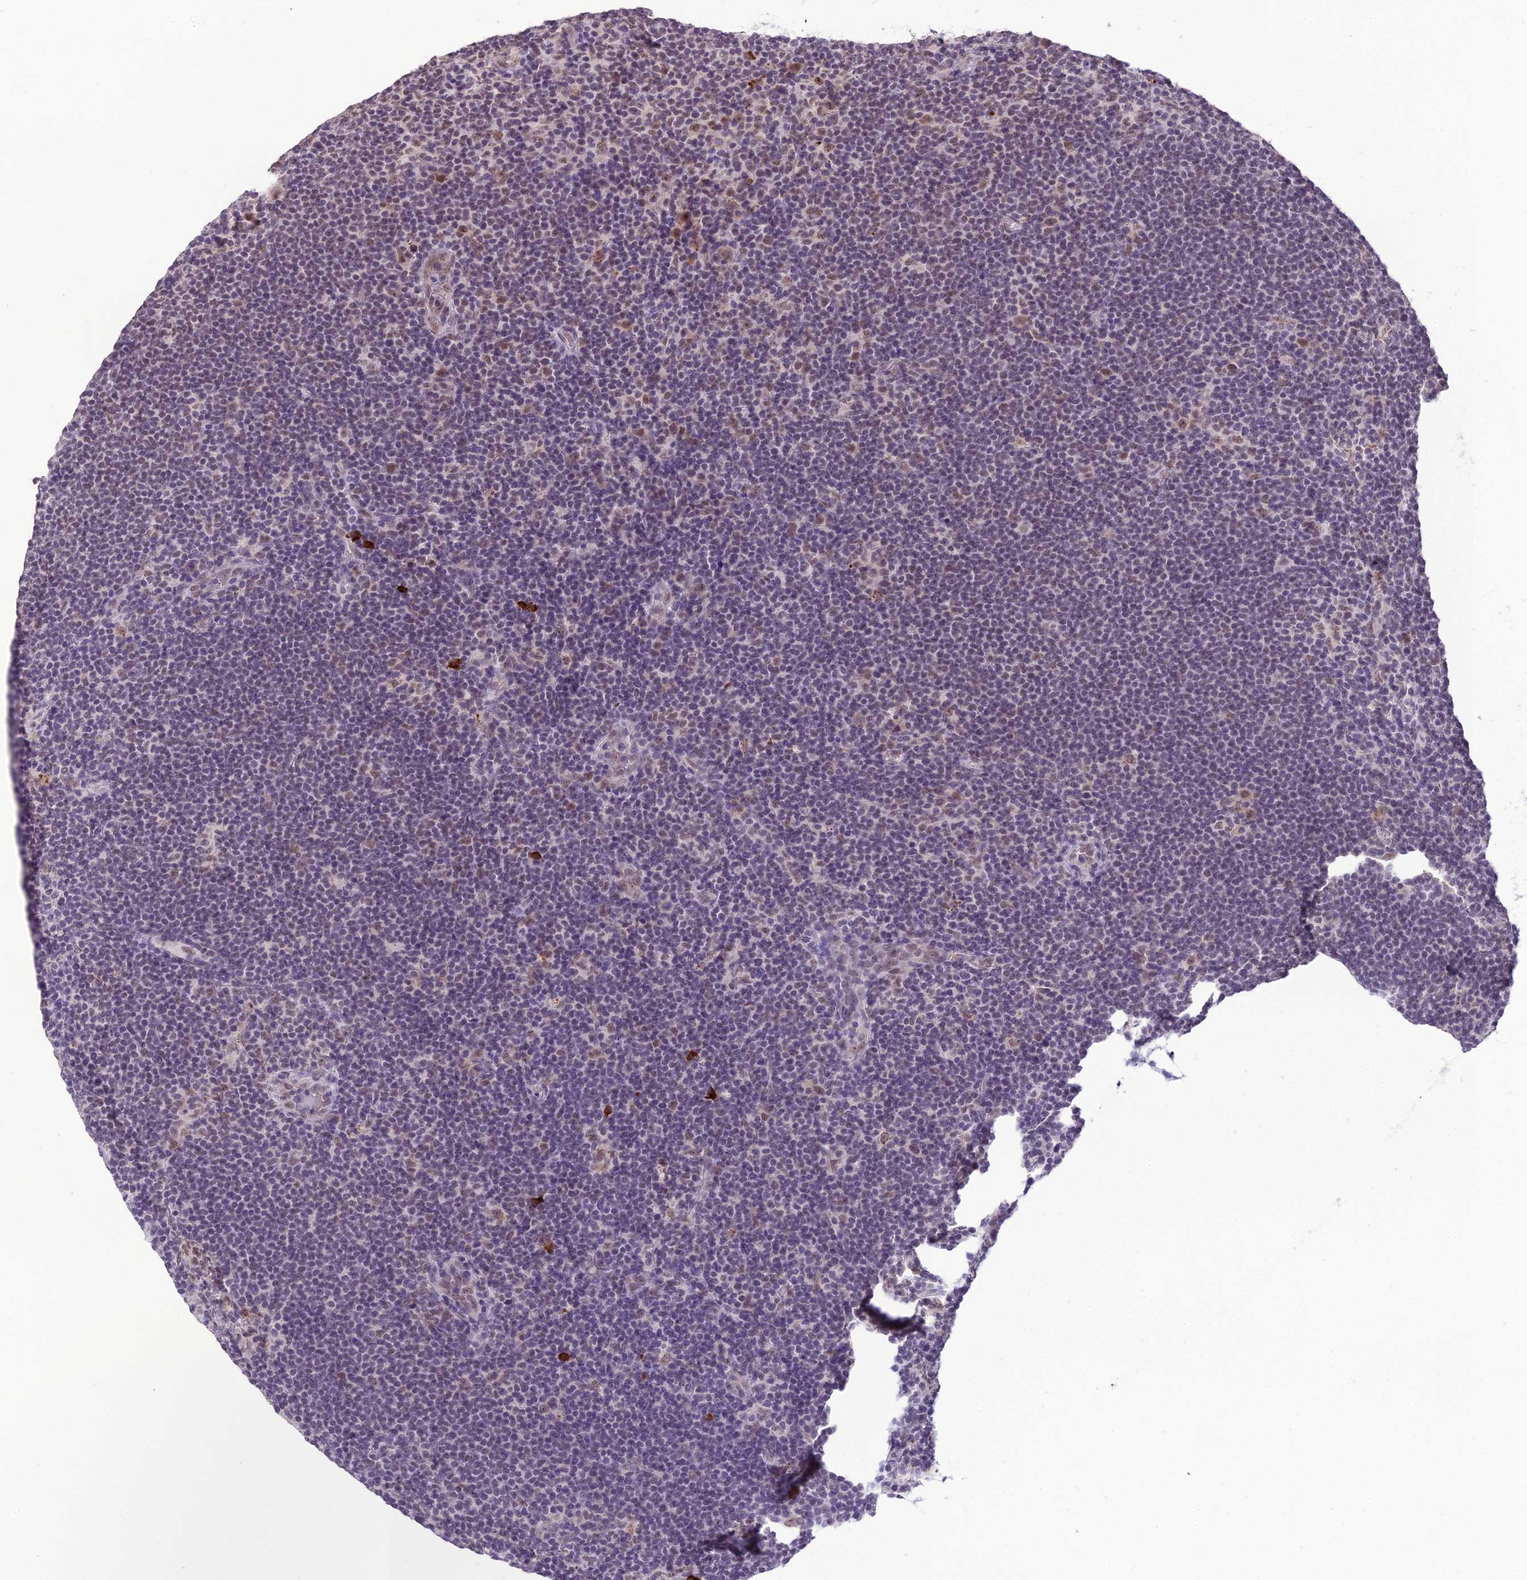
{"staining": {"intensity": "weak", "quantity": "25%-75%", "location": "nuclear"}, "tissue": "lymphoma", "cell_type": "Tumor cells", "image_type": "cancer", "snomed": [{"axis": "morphology", "description": "Hodgkin's disease, NOS"}, {"axis": "topography", "description": "Lymph node"}], "caption": "This photomicrograph demonstrates immunohistochemistry (IHC) staining of human Hodgkin's disease, with low weak nuclear positivity in about 25%-75% of tumor cells.", "gene": "SH3RF3", "patient": {"sex": "female", "age": 57}}